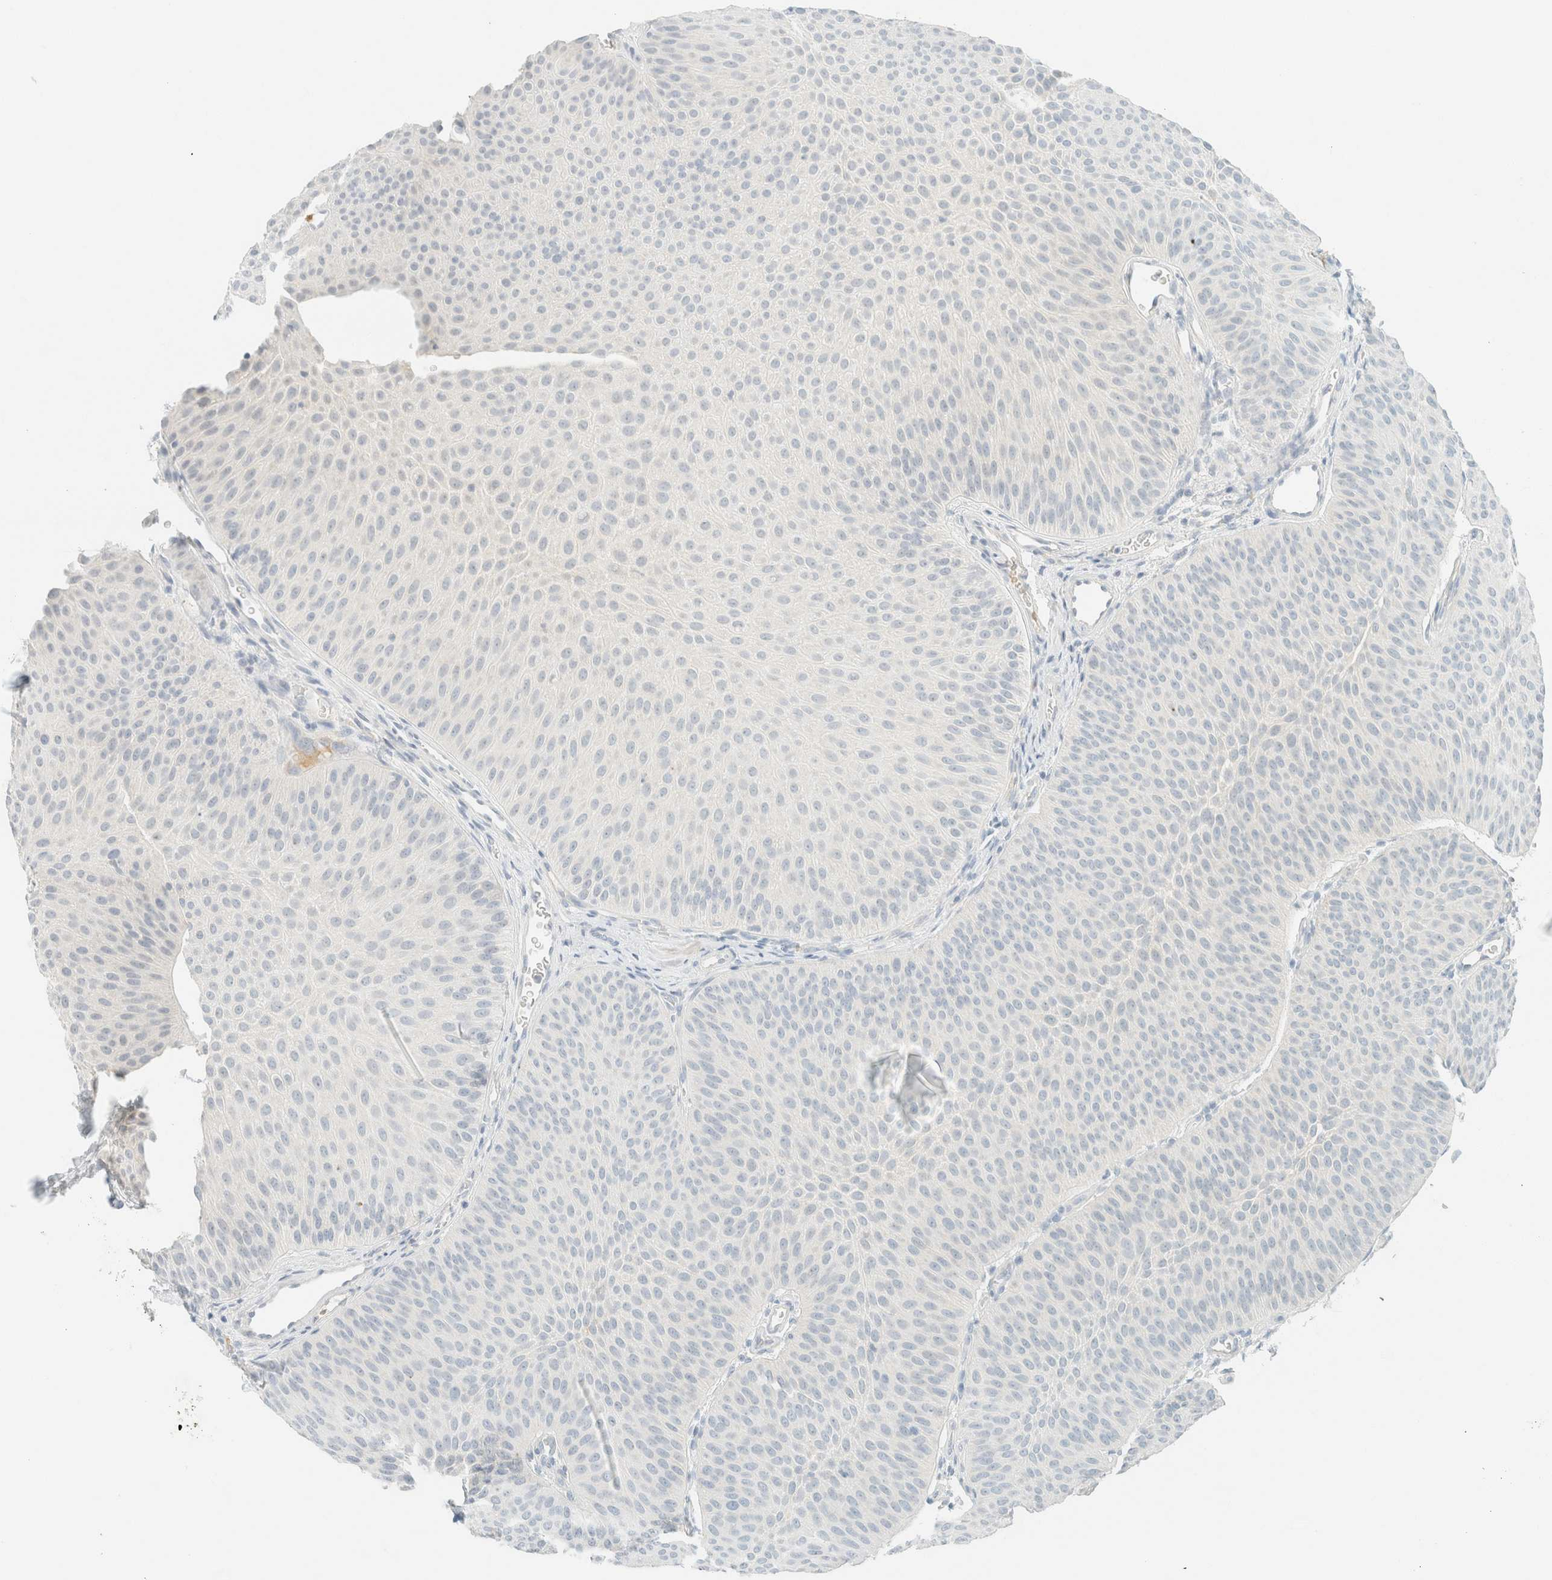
{"staining": {"intensity": "negative", "quantity": "none", "location": "none"}, "tissue": "urothelial cancer", "cell_type": "Tumor cells", "image_type": "cancer", "snomed": [{"axis": "morphology", "description": "Urothelial carcinoma, Low grade"}, {"axis": "topography", "description": "Urinary bladder"}], "caption": "DAB immunohistochemical staining of human urothelial carcinoma (low-grade) reveals no significant staining in tumor cells. (DAB (3,3'-diaminobenzidine) immunohistochemistry, high magnification).", "gene": "GPA33", "patient": {"sex": "female", "age": 60}}